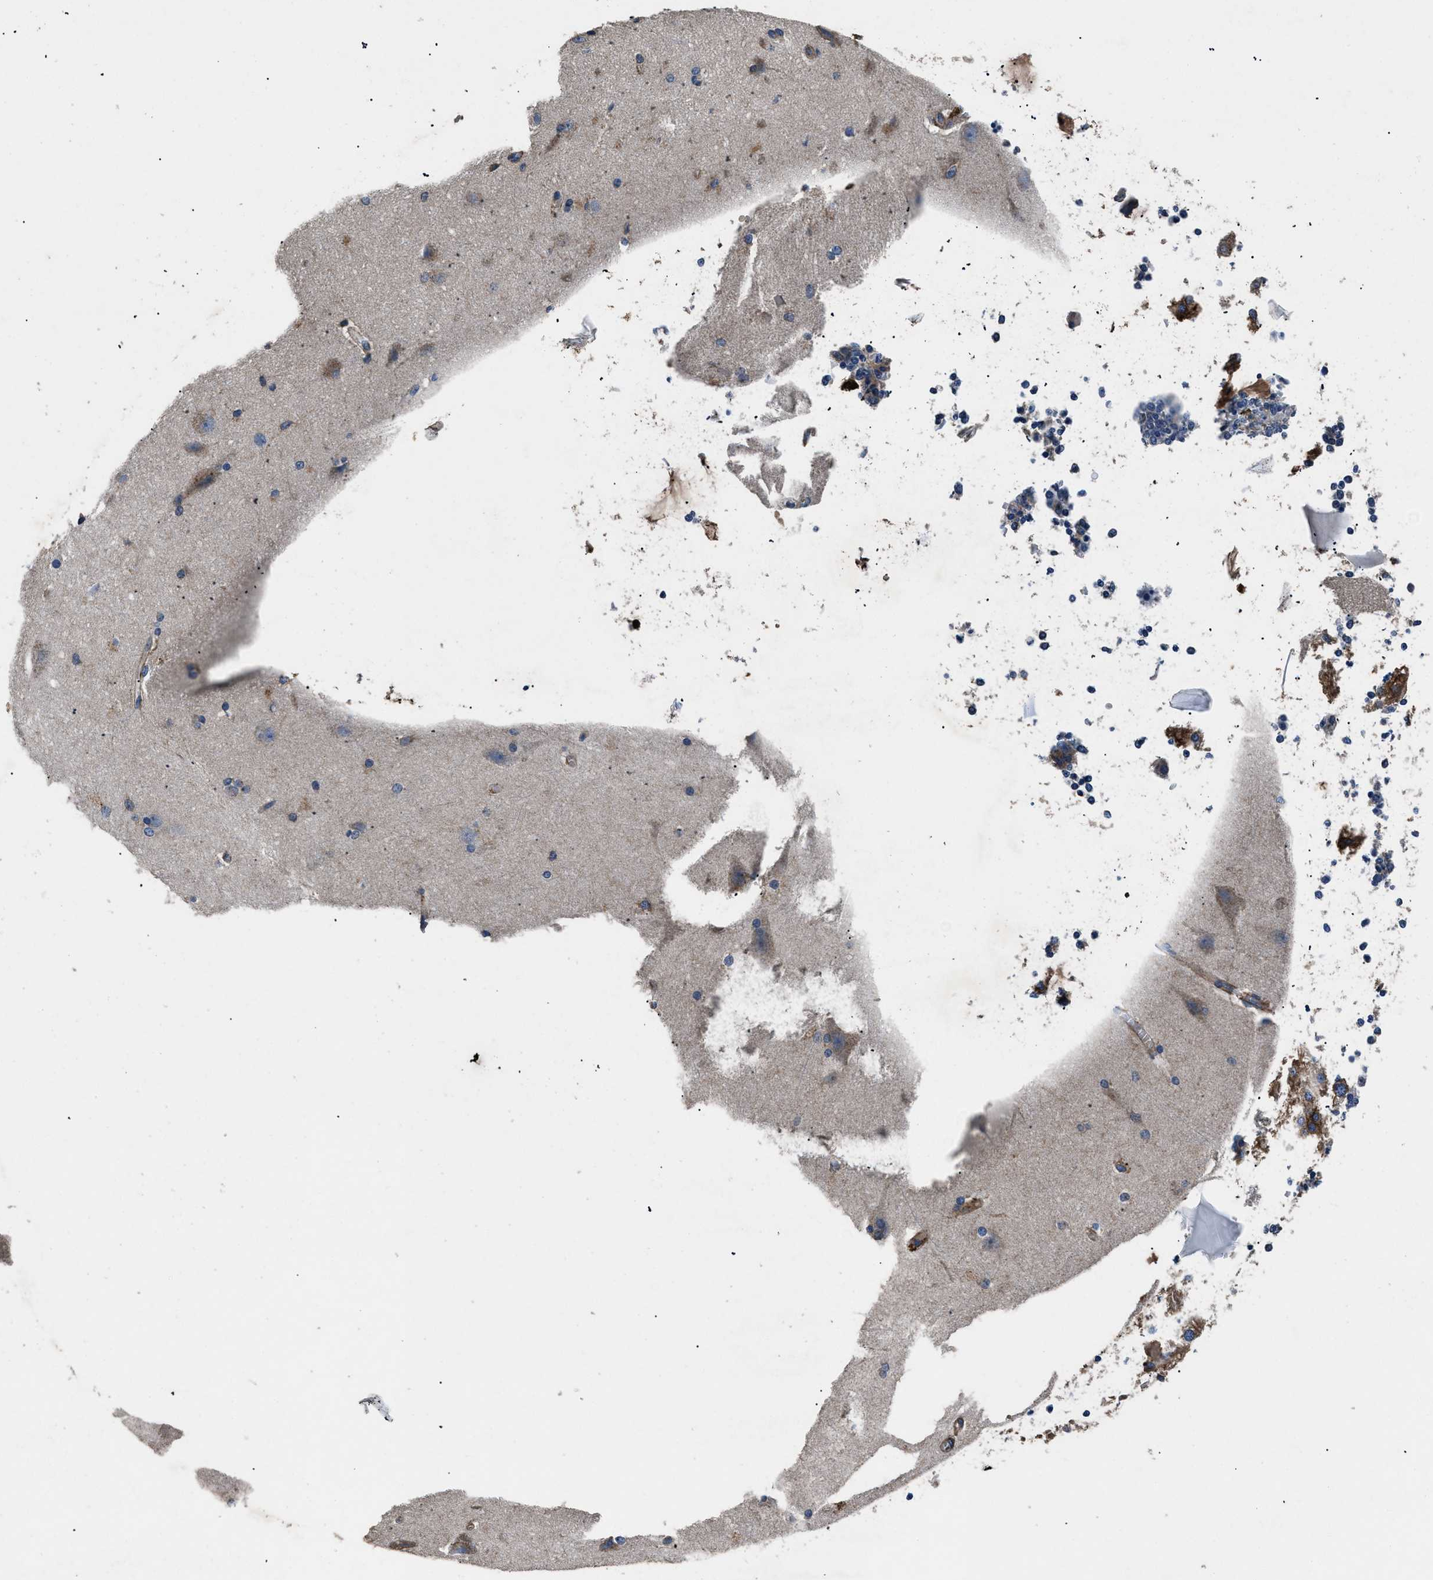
{"staining": {"intensity": "negative", "quantity": "none", "location": "none"}, "tissue": "cerebral cortex", "cell_type": "Endothelial cells", "image_type": "normal", "snomed": [{"axis": "morphology", "description": "Normal tissue, NOS"}, {"axis": "topography", "description": "Cerebral cortex"}, {"axis": "topography", "description": "Hippocampus"}], "caption": "IHC photomicrograph of benign cerebral cortex: human cerebral cortex stained with DAB (3,3'-diaminobenzidine) reveals no significant protein positivity in endothelial cells.", "gene": "CD276", "patient": {"sex": "female", "age": 19}}